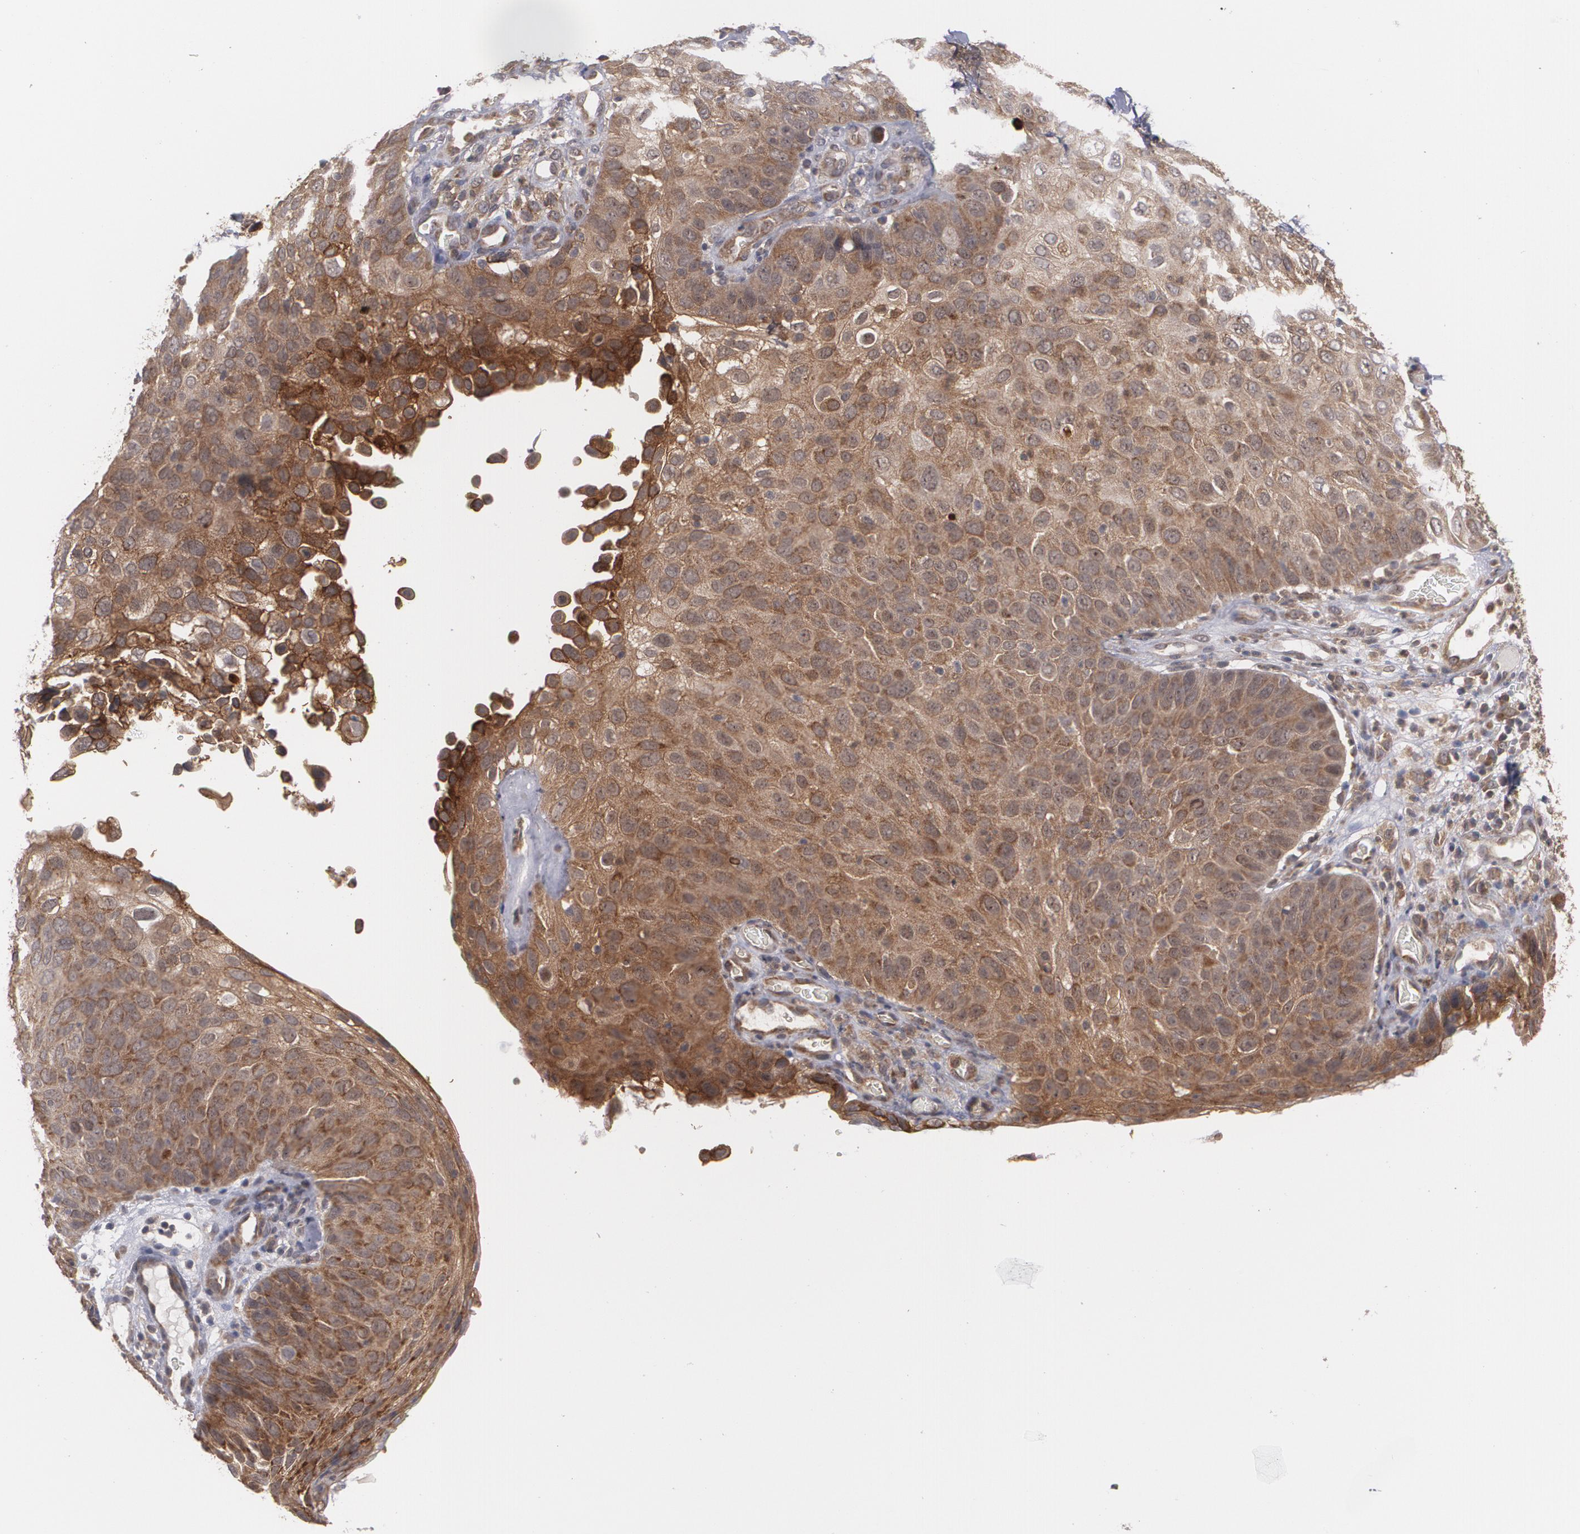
{"staining": {"intensity": "moderate", "quantity": ">75%", "location": "cytoplasmic/membranous"}, "tissue": "skin cancer", "cell_type": "Tumor cells", "image_type": "cancer", "snomed": [{"axis": "morphology", "description": "Squamous cell carcinoma, NOS"}, {"axis": "topography", "description": "Skin"}], "caption": "Protein staining displays moderate cytoplasmic/membranous staining in approximately >75% of tumor cells in squamous cell carcinoma (skin). Using DAB (brown) and hematoxylin (blue) stains, captured at high magnification using brightfield microscopy.", "gene": "BMP6", "patient": {"sex": "male", "age": 87}}